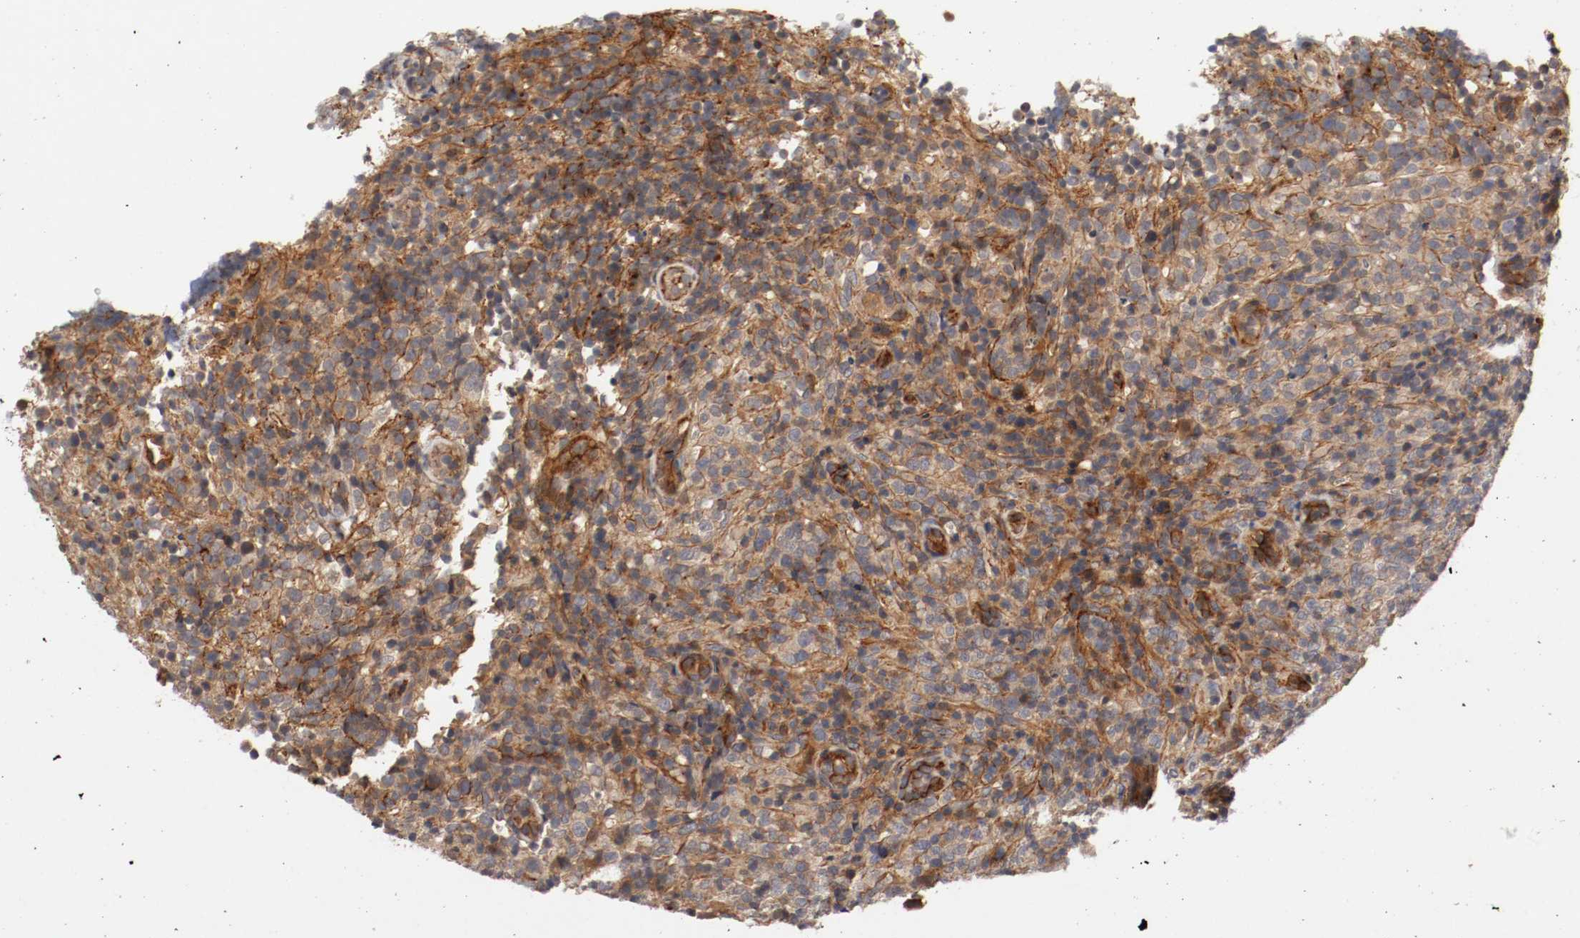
{"staining": {"intensity": "strong", "quantity": ">75%", "location": "cytoplasmic/membranous"}, "tissue": "lymphoma", "cell_type": "Tumor cells", "image_type": "cancer", "snomed": [{"axis": "morphology", "description": "Malignant lymphoma, non-Hodgkin's type, High grade"}, {"axis": "topography", "description": "Lymph node"}], "caption": "This is a photomicrograph of immunohistochemistry (IHC) staining of high-grade malignant lymphoma, non-Hodgkin's type, which shows strong expression in the cytoplasmic/membranous of tumor cells.", "gene": "TYK2", "patient": {"sex": "female", "age": 76}}